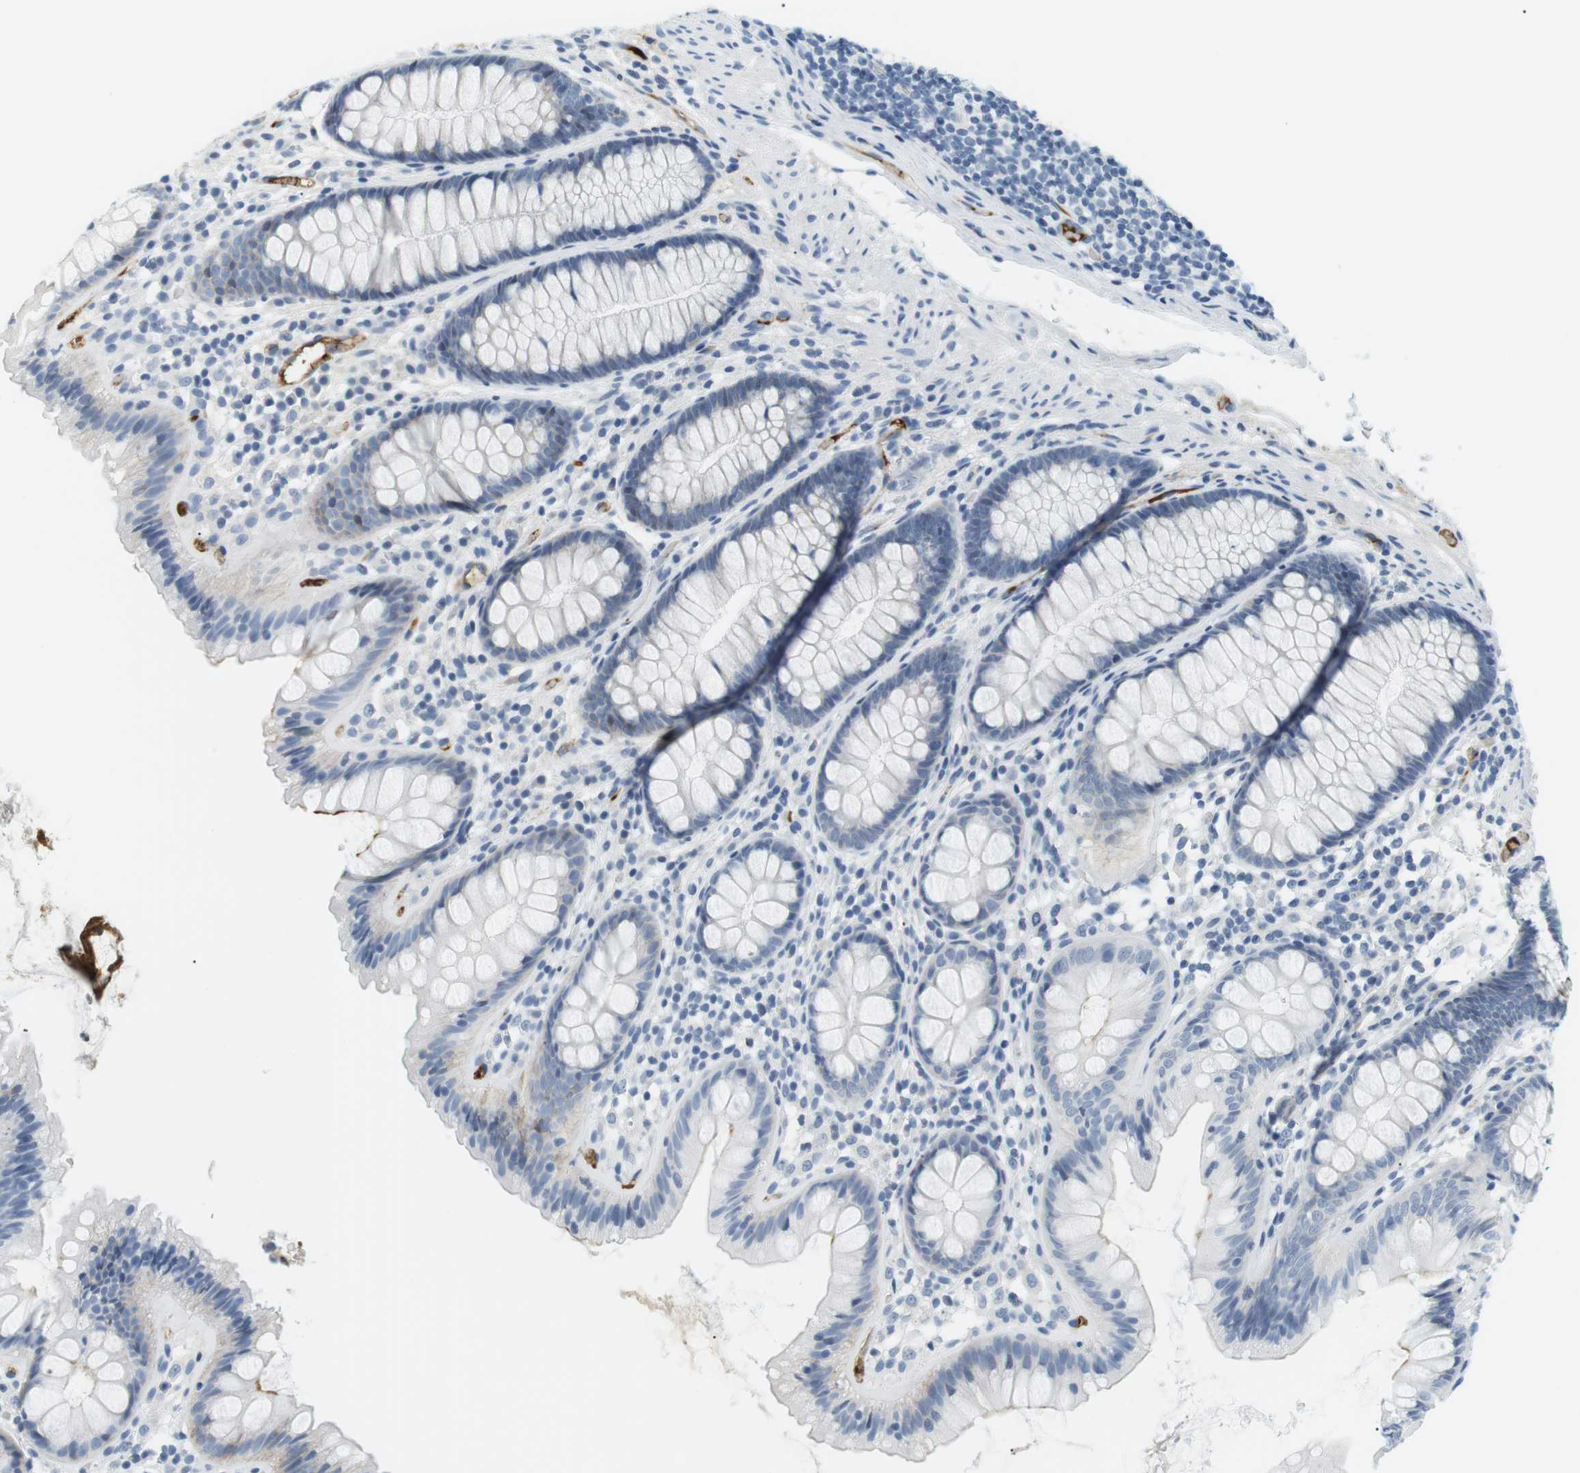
{"staining": {"intensity": "negative", "quantity": "none", "location": "none"}, "tissue": "colon", "cell_type": "Endothelial cells", "image_type": "normal", "snomed": [{"axis": "morphology", "description": "Normal tissue, NOS"}, {"axis": "topography", "description": "Colon"}], "caption": "This micrograph is of unremarkable colon stained with immunohistochemistry to label a protein in brown with the nuclei are counter-stained blue. There is no positivity in endothelial cells. (DAB (3,3'-diaminobenzidine) IHC, high magnification).", "gene": "APOB", "patient": {"sex": "female", "age": 56}}